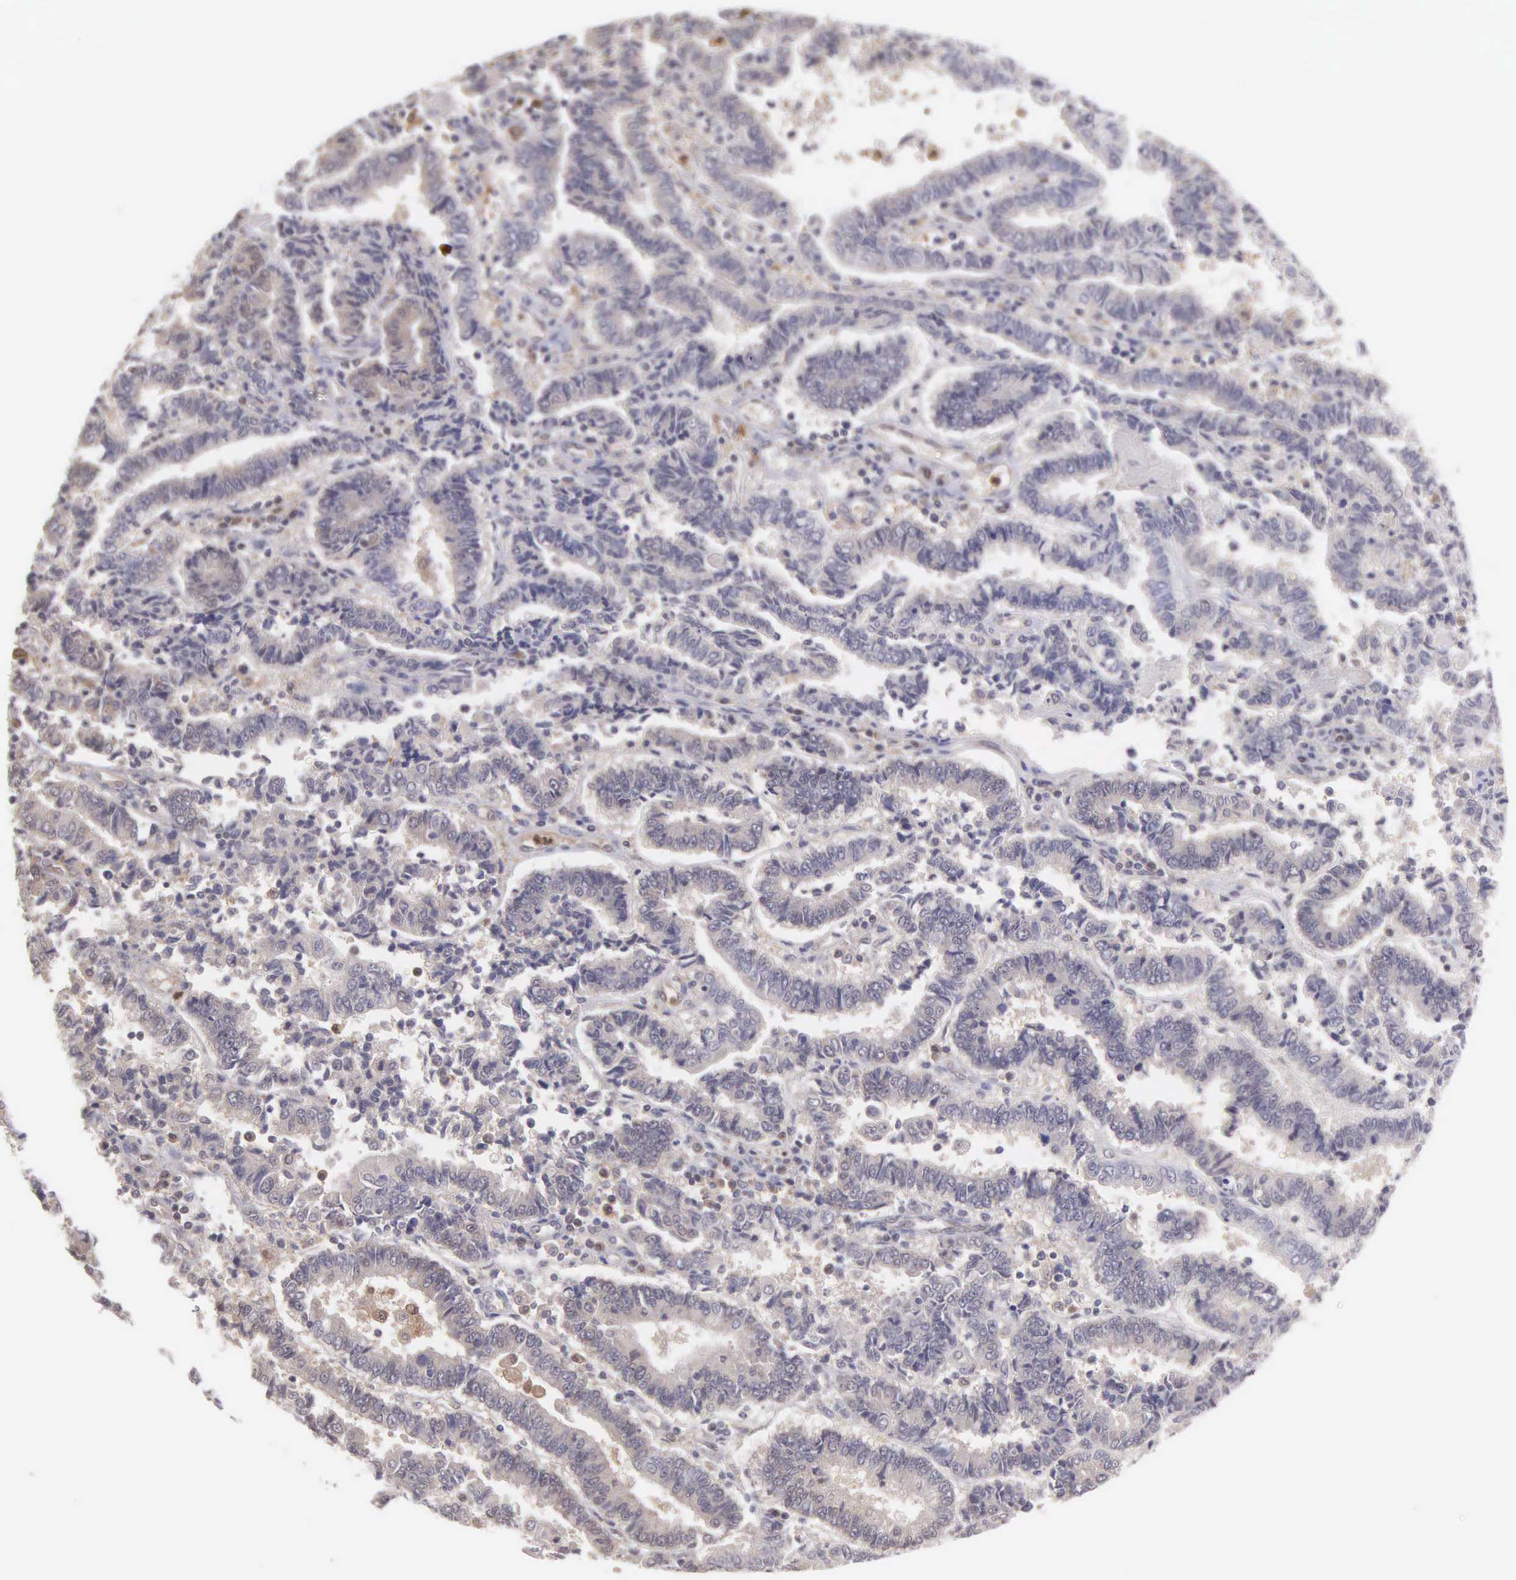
{"staining": {"intensity": "weak", "quantity": "25%-75%", "location": "cytoplasmic/membranous"}, "tissue": "endometrial cancer", "cell_type": "Tumor cells", "image_type": "cancer", "snomed": [{"axis": "morphology", "description": "Adenocarcinoma, NOS"}, {"axis": "topography", "description": "Endometrium"}], "caption": "Immunohistochemical staining of human endometrial cancer reveals low levels of weak cytoplasmic/membranous protein positivity in about 25%-75% of tumor cells.", "gene": "BID", "patient": {"sex": "female", "age": 75}}